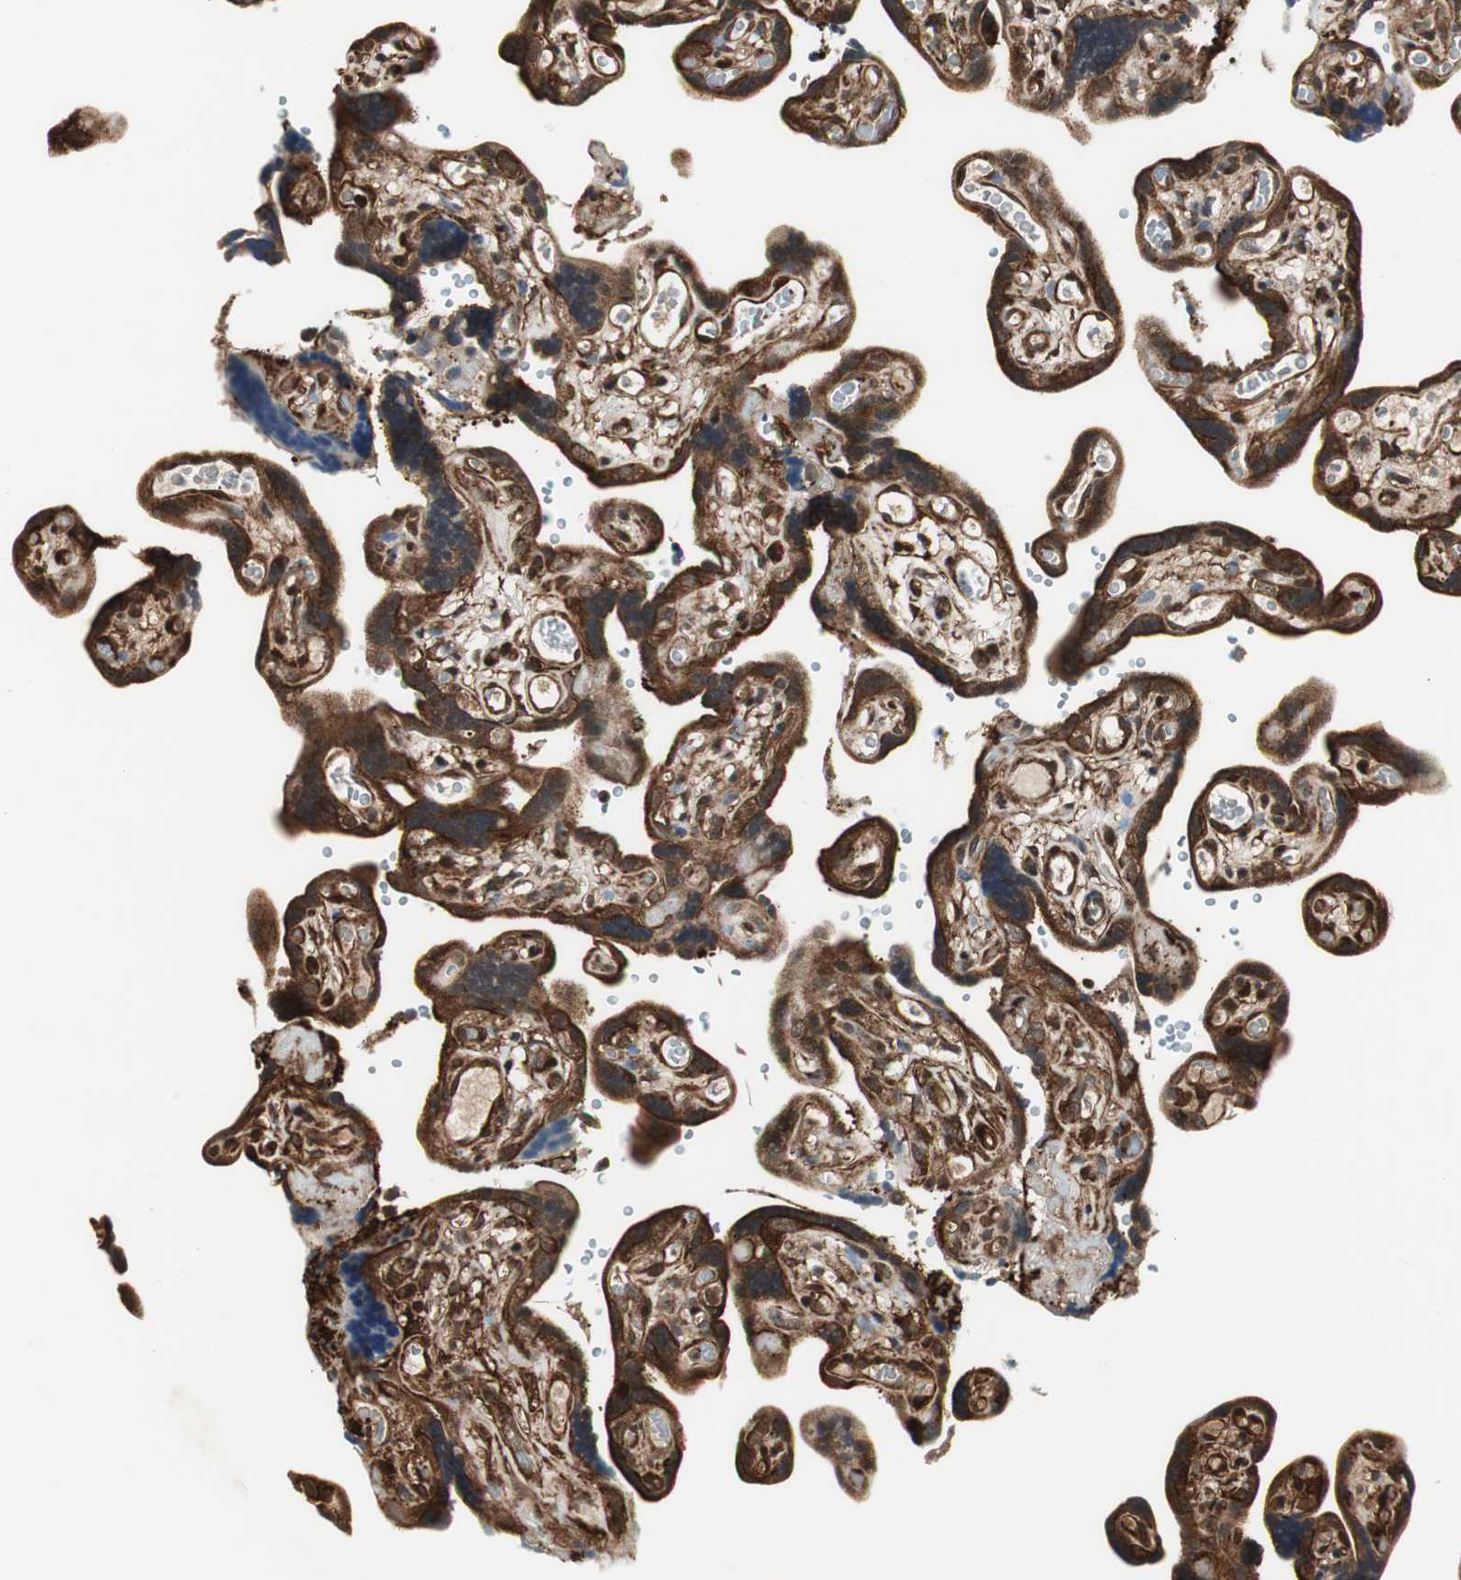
{"staining": {"intensity": "strong", "quantity": ">75%", "location": "cytoplasmic/membranous"}, "tissue": "placenta", "cell_type": "Decidual cells", "image_type": "normal", "snomed": [{"axis": "morphology", "description": "Normal tissue, NOS"}, {"axis": "topography", "description": "Placenta"}], "caption": "DAB immunohistochemical staining of benign human placenta demonstrates strong cytoplasmic/membranous protein positivity in about >75% of decidual cells. The staining is performed using DAB brown chromogen to label protein expression. The nuclei are counter-stained blue using hematoxylin.", "gene": "PTPN11", "patient": {"sex": "female", "age": 30}}